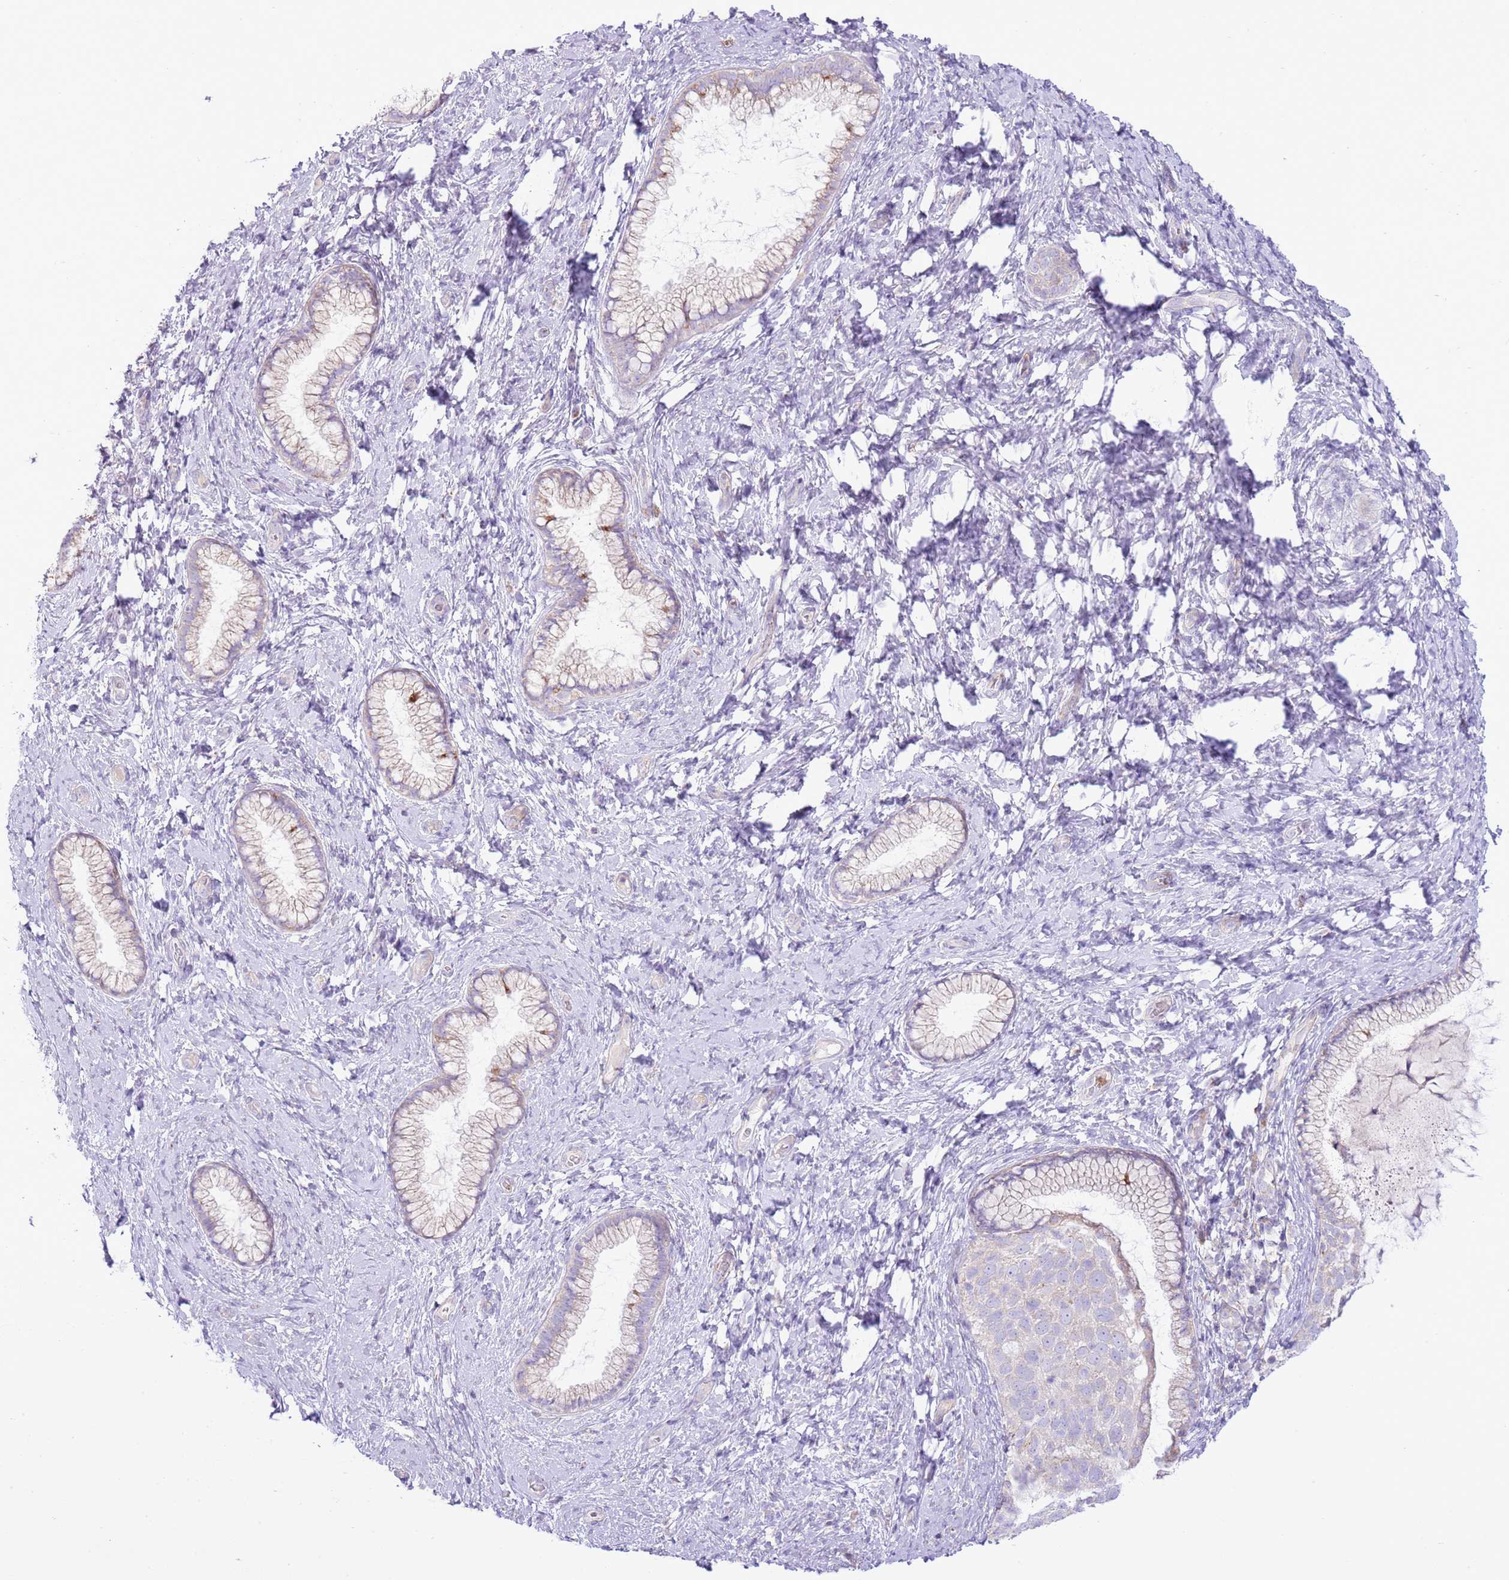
{"staining": {"intensity": "negative", "quantity": "none", "location": "none"}, "tissue": "cervical cancer", "cell_type": "Tumor cells", "image_type": "cancer", "snomed": [{"axis": "morphology", "description": "Squamous cell carcinoma, NOS"}, {"axis": "topography", "description": "Cervix"}], "caption": "A high-resolution photomicrograph shows IHC staining of cervical squamous cell carcinoma, which shows no significant positivity in tumor cells.", "gene": "OAZ2", "patient": {"sex": "female", "age": 80}}